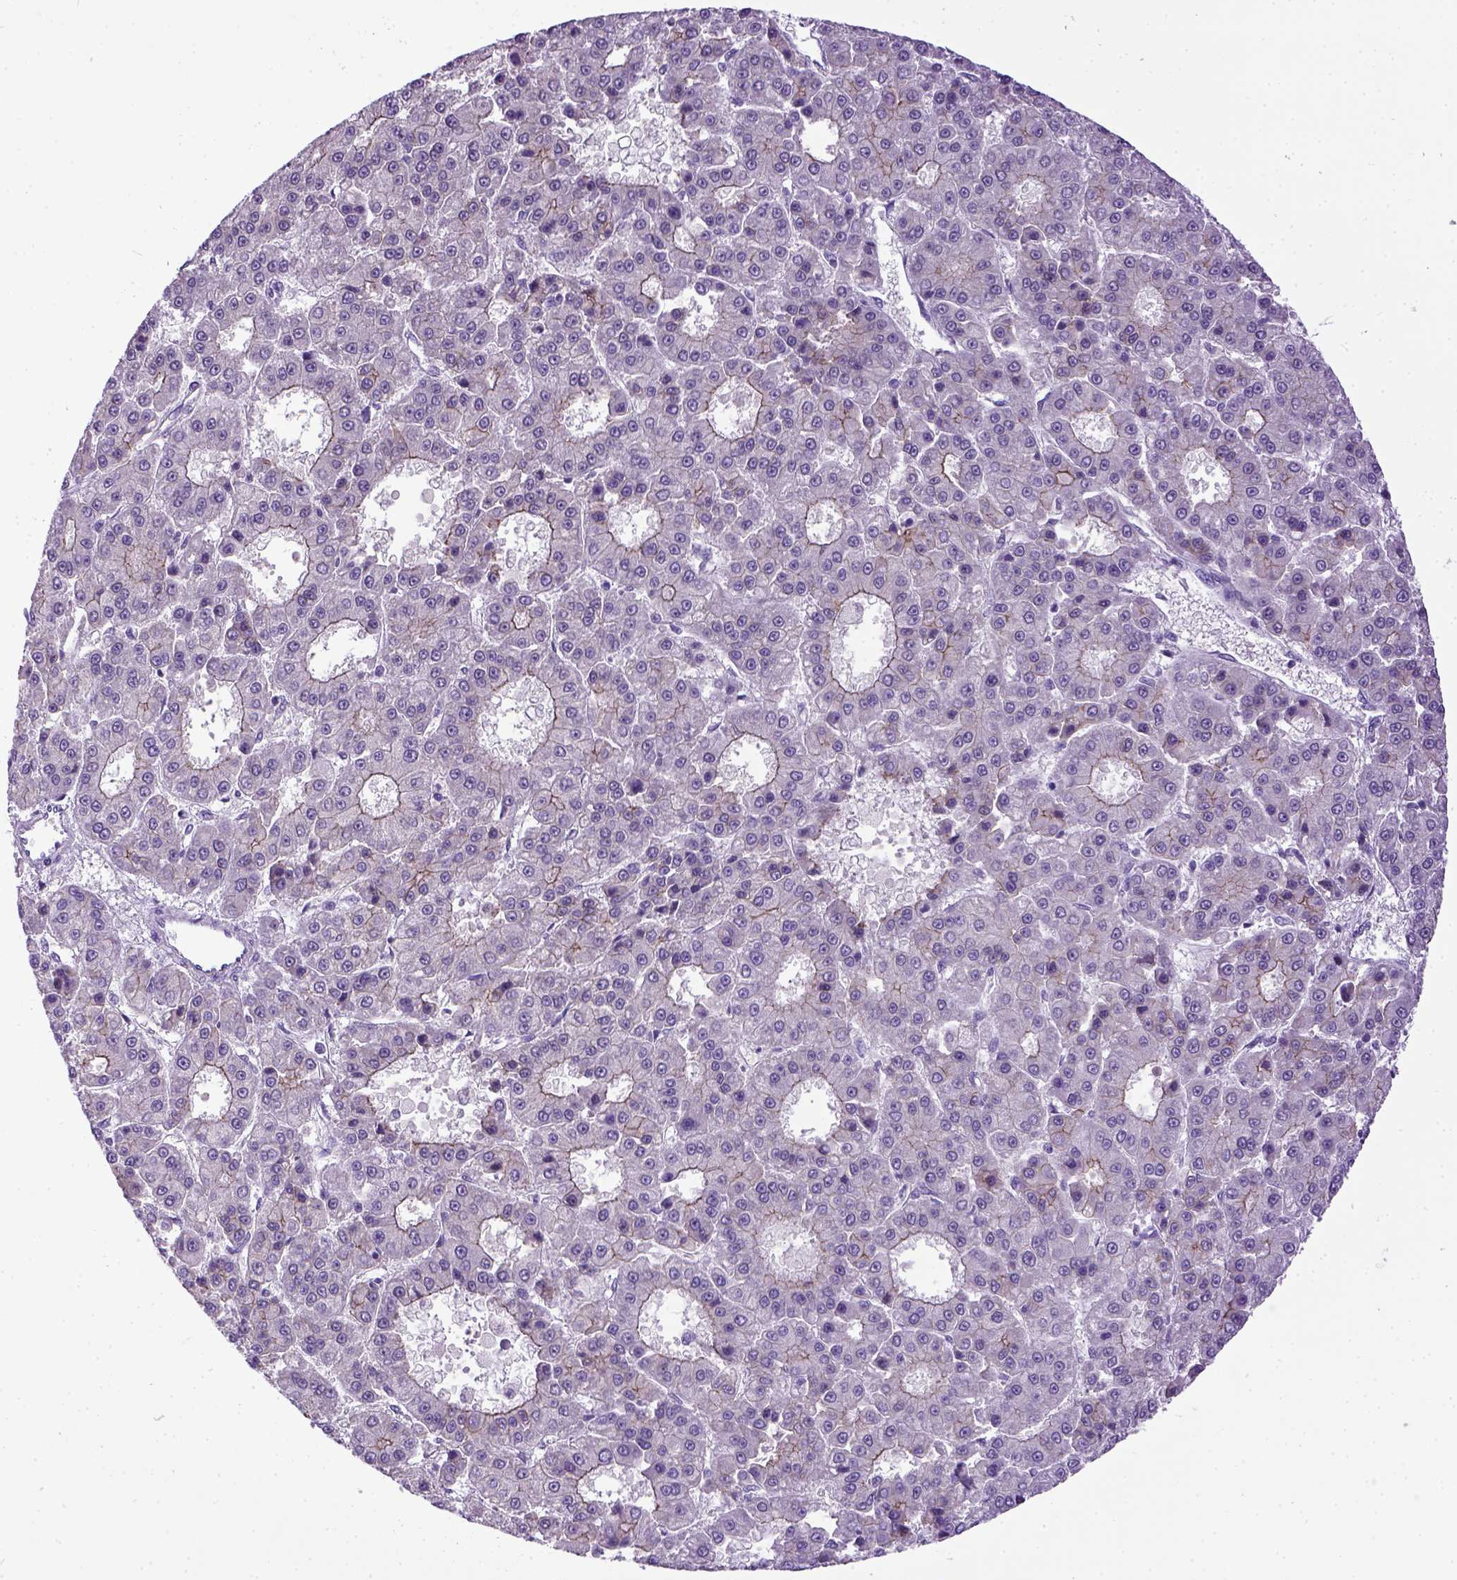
{"staining": {"intensity": "weak", "quantity": "<25%", "location": "cytoplasmic/membranous"}, "tissue": "liver cancer", "cell_type": "Tumor cells", "image_type": "cancer", "snomed": [{"axis": "morphology", "description": "Carcinoma, Hepatocellular, NOS"}, {"axis": "topography", "description": "Liver"}], "caption": "Image shows no significant protein expression in tumor cells of liver hepatocellular carcinoma.", "gene": "CDH1", "patient": {"sex": "male", "age": 70}}